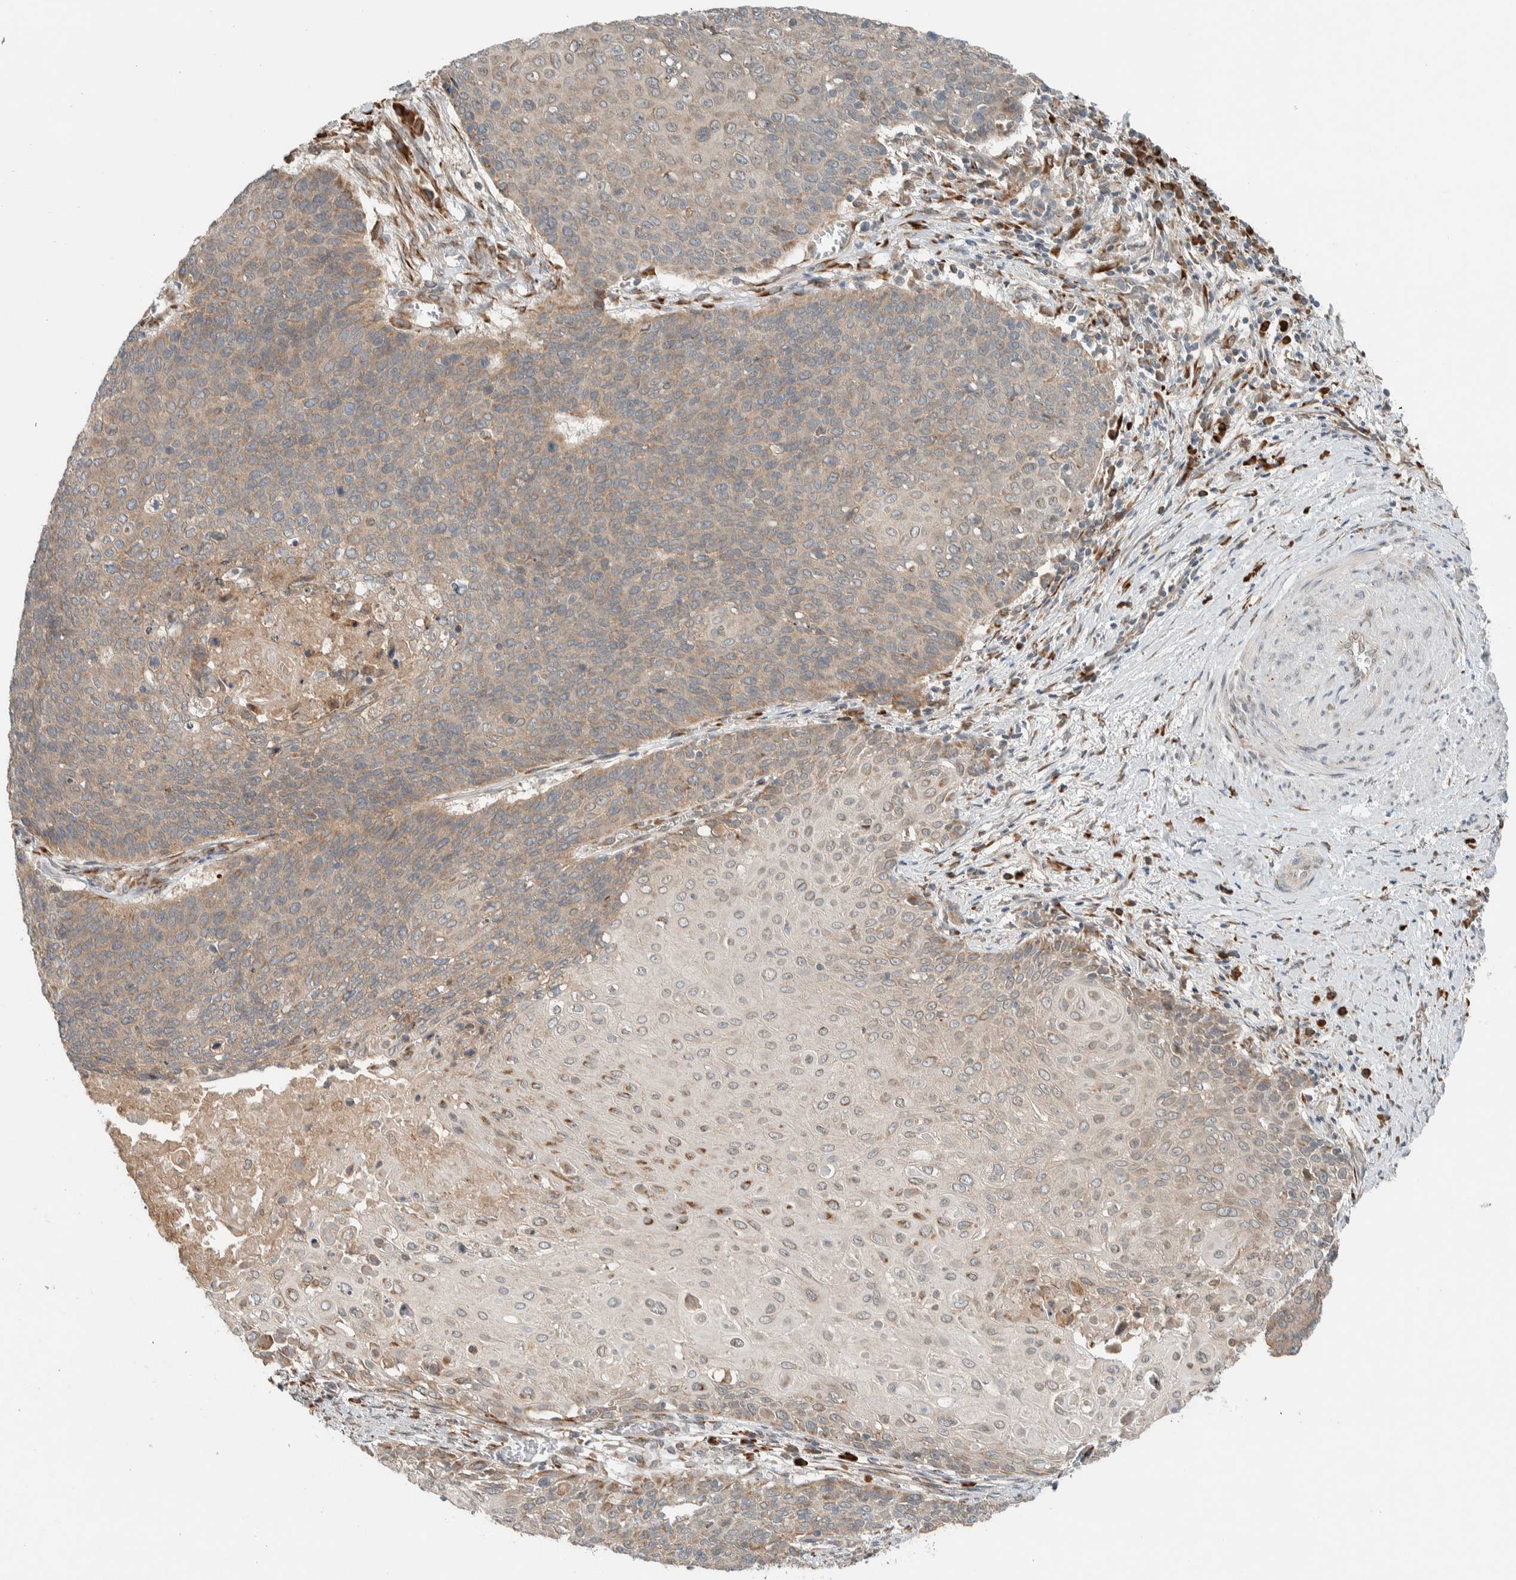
{"staining": {"intensity": "weak", "quantity": ">75%", "location": "cytoplasmic/membranous"}, "tissue": "cervical cancer", "cell_type": "Tumor cells", "image_type": "cancer", "snomed": [{"axis": "morphology", "description": "Squamous cell carcinoma, NOS"}, {"axis": "topography", "description": "Cervix"}], "caption": "Weak cytoplasmic/membranous expression for a protein is appreciated in about >75% of tumor cells of cervical cancer (squamous cell carcinoma) using immunohistochemistry (IHC).", "gene": "CTBP2", "patient": {"sex": "female", "age": 39}}